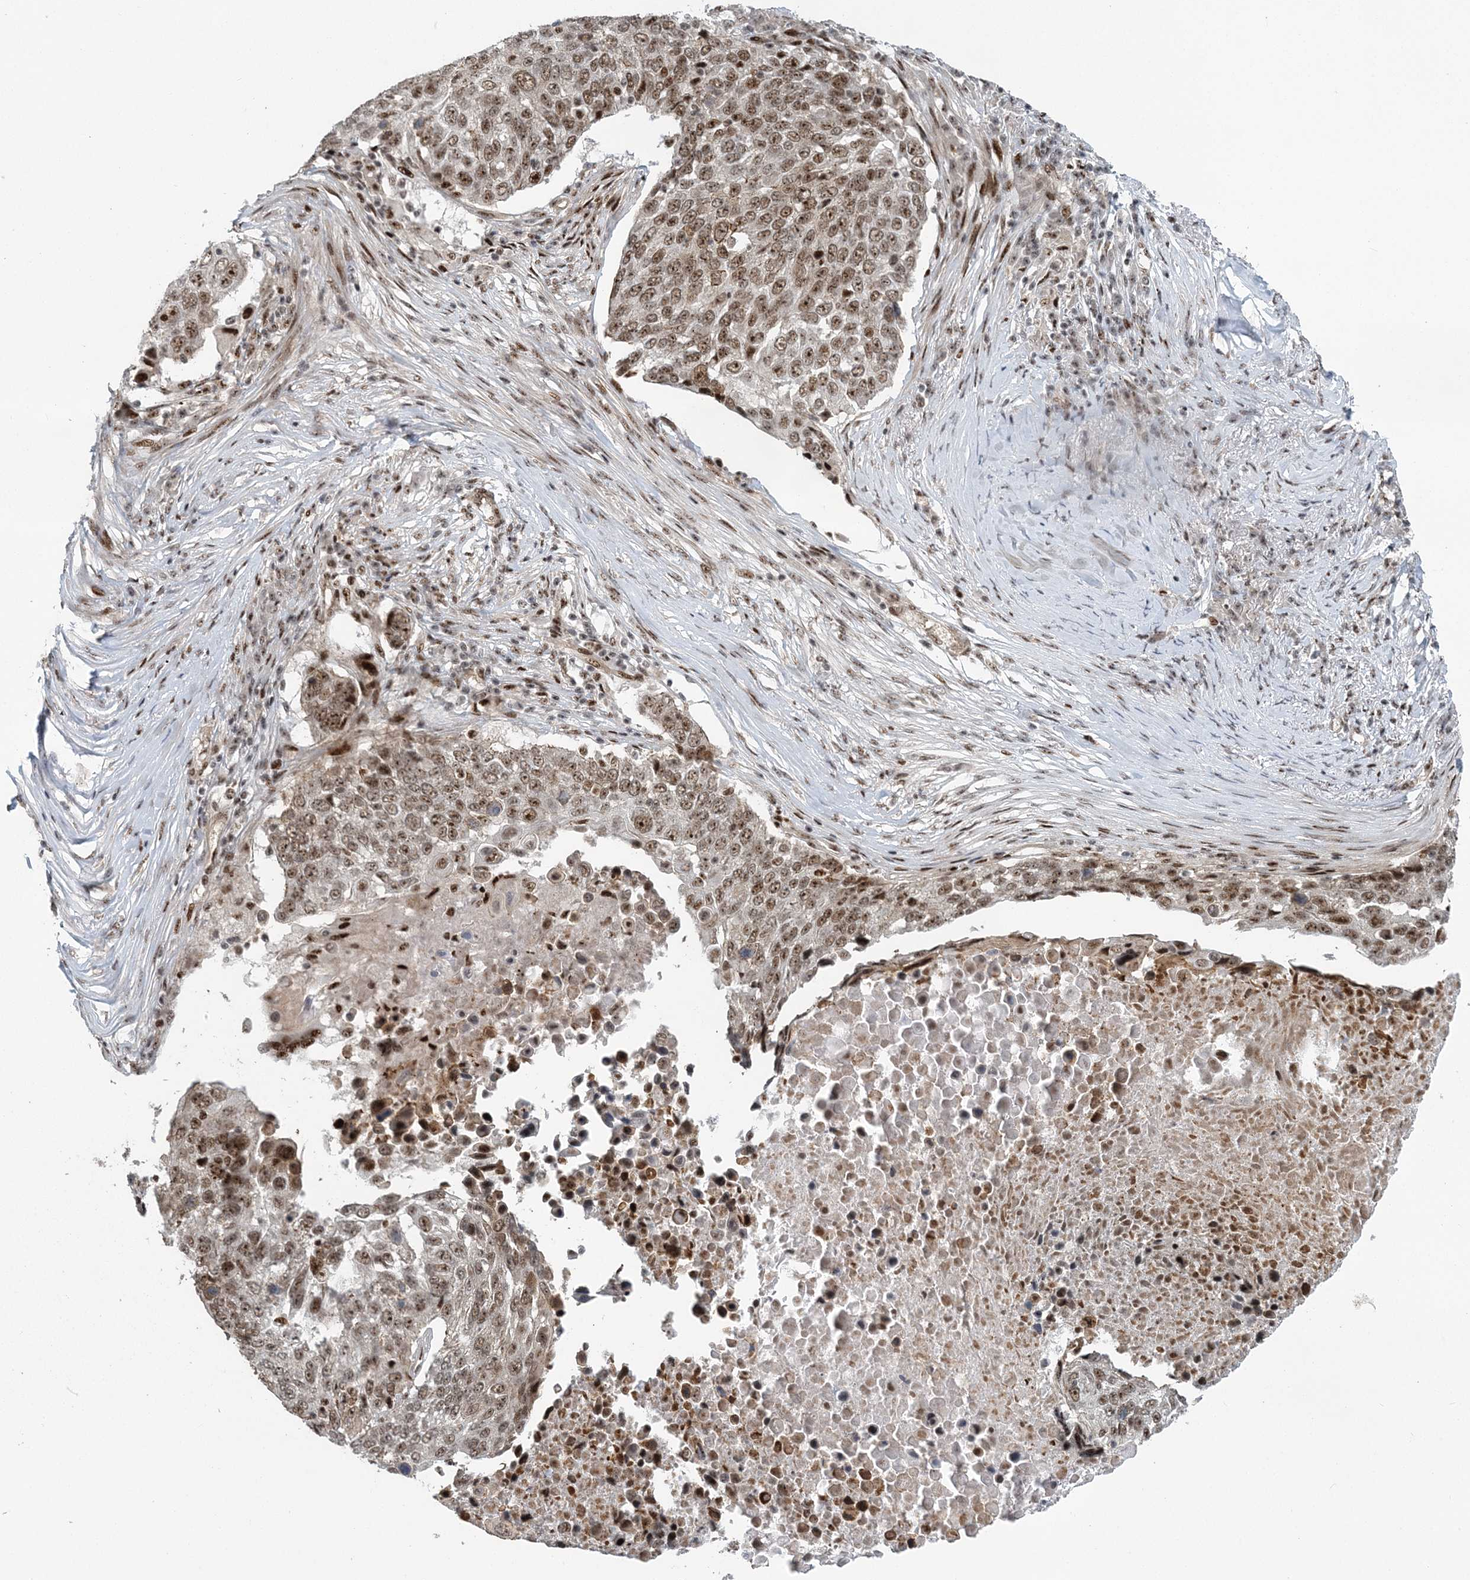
{"staining": {"intensity": "moderate", "quantity": ">75%", "location": "nuclear"}, "tissue": "lung cancer", "cell_type": "Tumor cells", "image_type": "cancer", "snomed": [{"axis": "morphology", "description": "Squamous cell carcinoma, NOS"}, {"axis": "topography", "description": "Lung"}], "caption": "A brown stain highlights moderate nuclear expression of a protein in human lung cancer tumor cells. (DAB IHC, brown staining for protein, blue staining for nuclei).", "gene": "CWC22", "patient": {"sex": "male", "age": 66}}